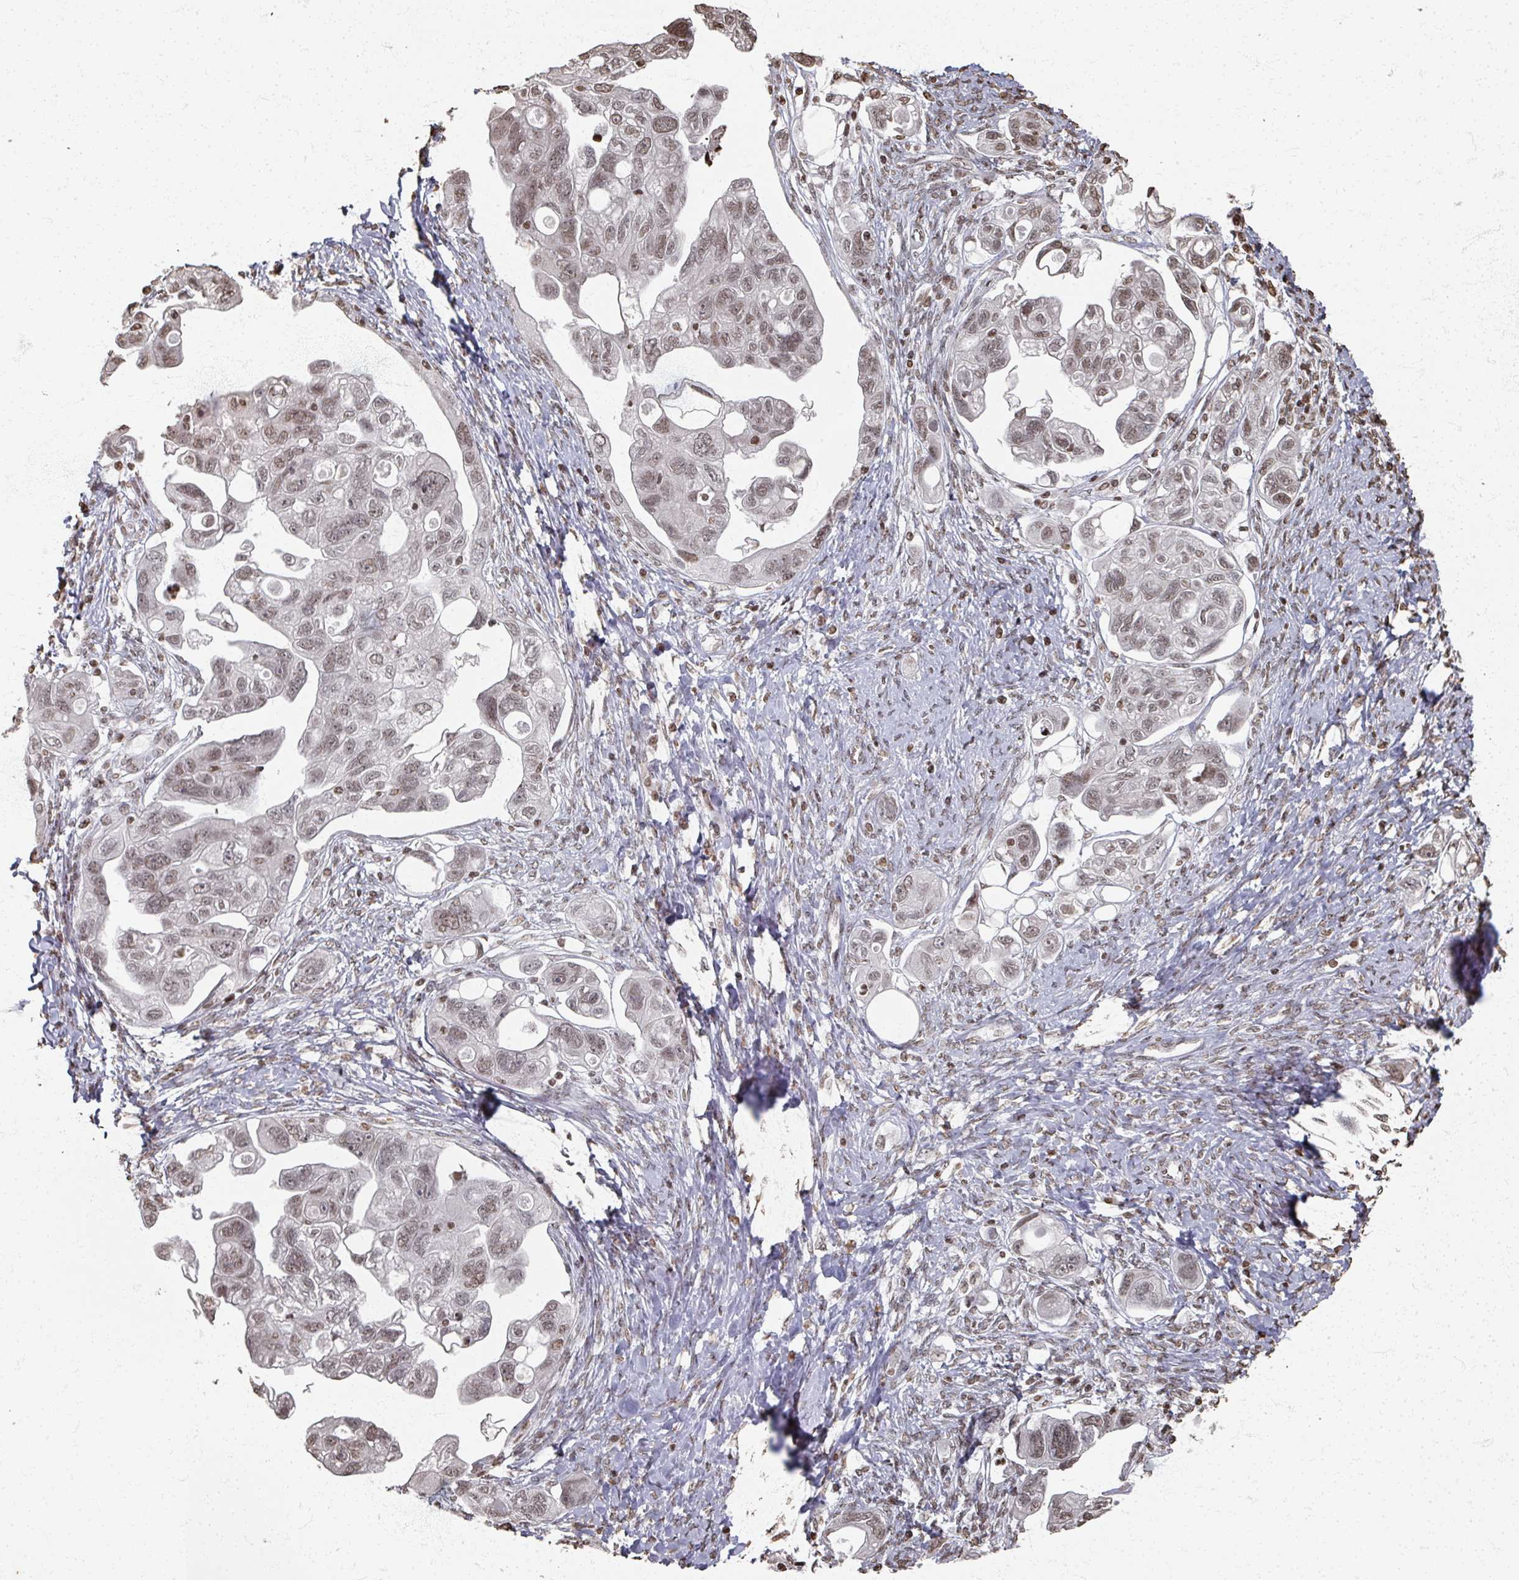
{"staining": {"intensity": "weak", "quantity": ">75%", "location": "nuclear"}, "tissue": "ovarian cancer", "cell_type": "Tumor cells", "image_type": "cancer", "snomed": [{"axis": "morphology", "description": "Carcinoma, NOS"}, {"axis": "morphology", "description": "Cystadenocarcinoma, serous, NOS"}, {"axis": "topography", "description": "Ovary"}], "caption": "Tumor cells exhibit low levels of weak nuclear expression in approximately >75% of cells in human ovarian cancer.", "gene": "DCUN1D5", "patient": {"sex": "female", "age": 69}}